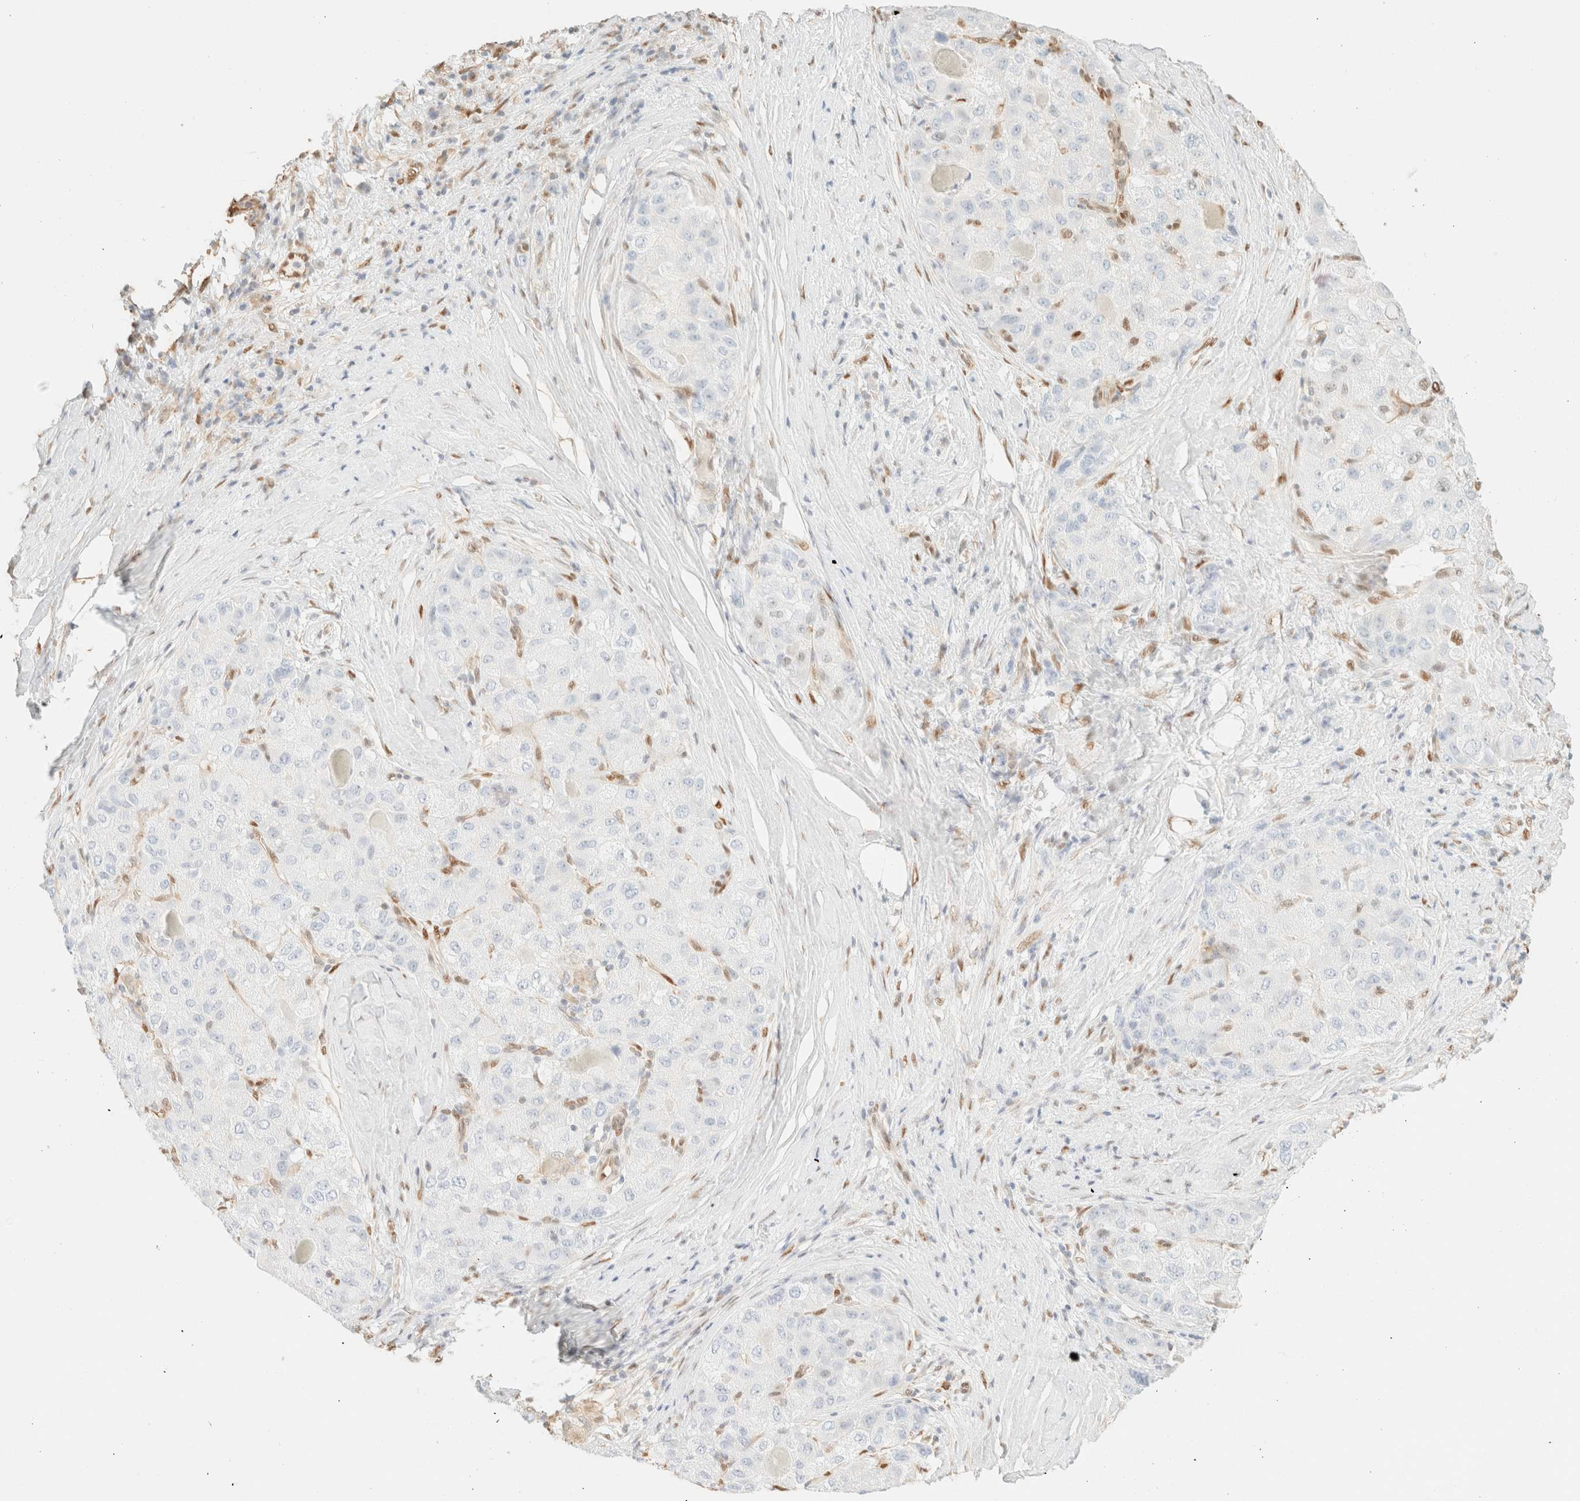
{"staining": {"intensity": "negative", "quantity": "none", "location": "none"}, "tissue": "liver cancer", "cell_type": "Tumor cells", "image_type": "cancer", "snomed": [{"axis": "morphology", "description": "Carcinoma, Hepatocellular, NOS"}, {"axis": "topography", "description": "Liver"}], "caption": "Liver cancer stained for a protein using immunohistochemistry (IHC) demonstrates no positivity tumor cells.", "gene": "ZSCAN18", "patient": {"sex": "male", "age": 80}}